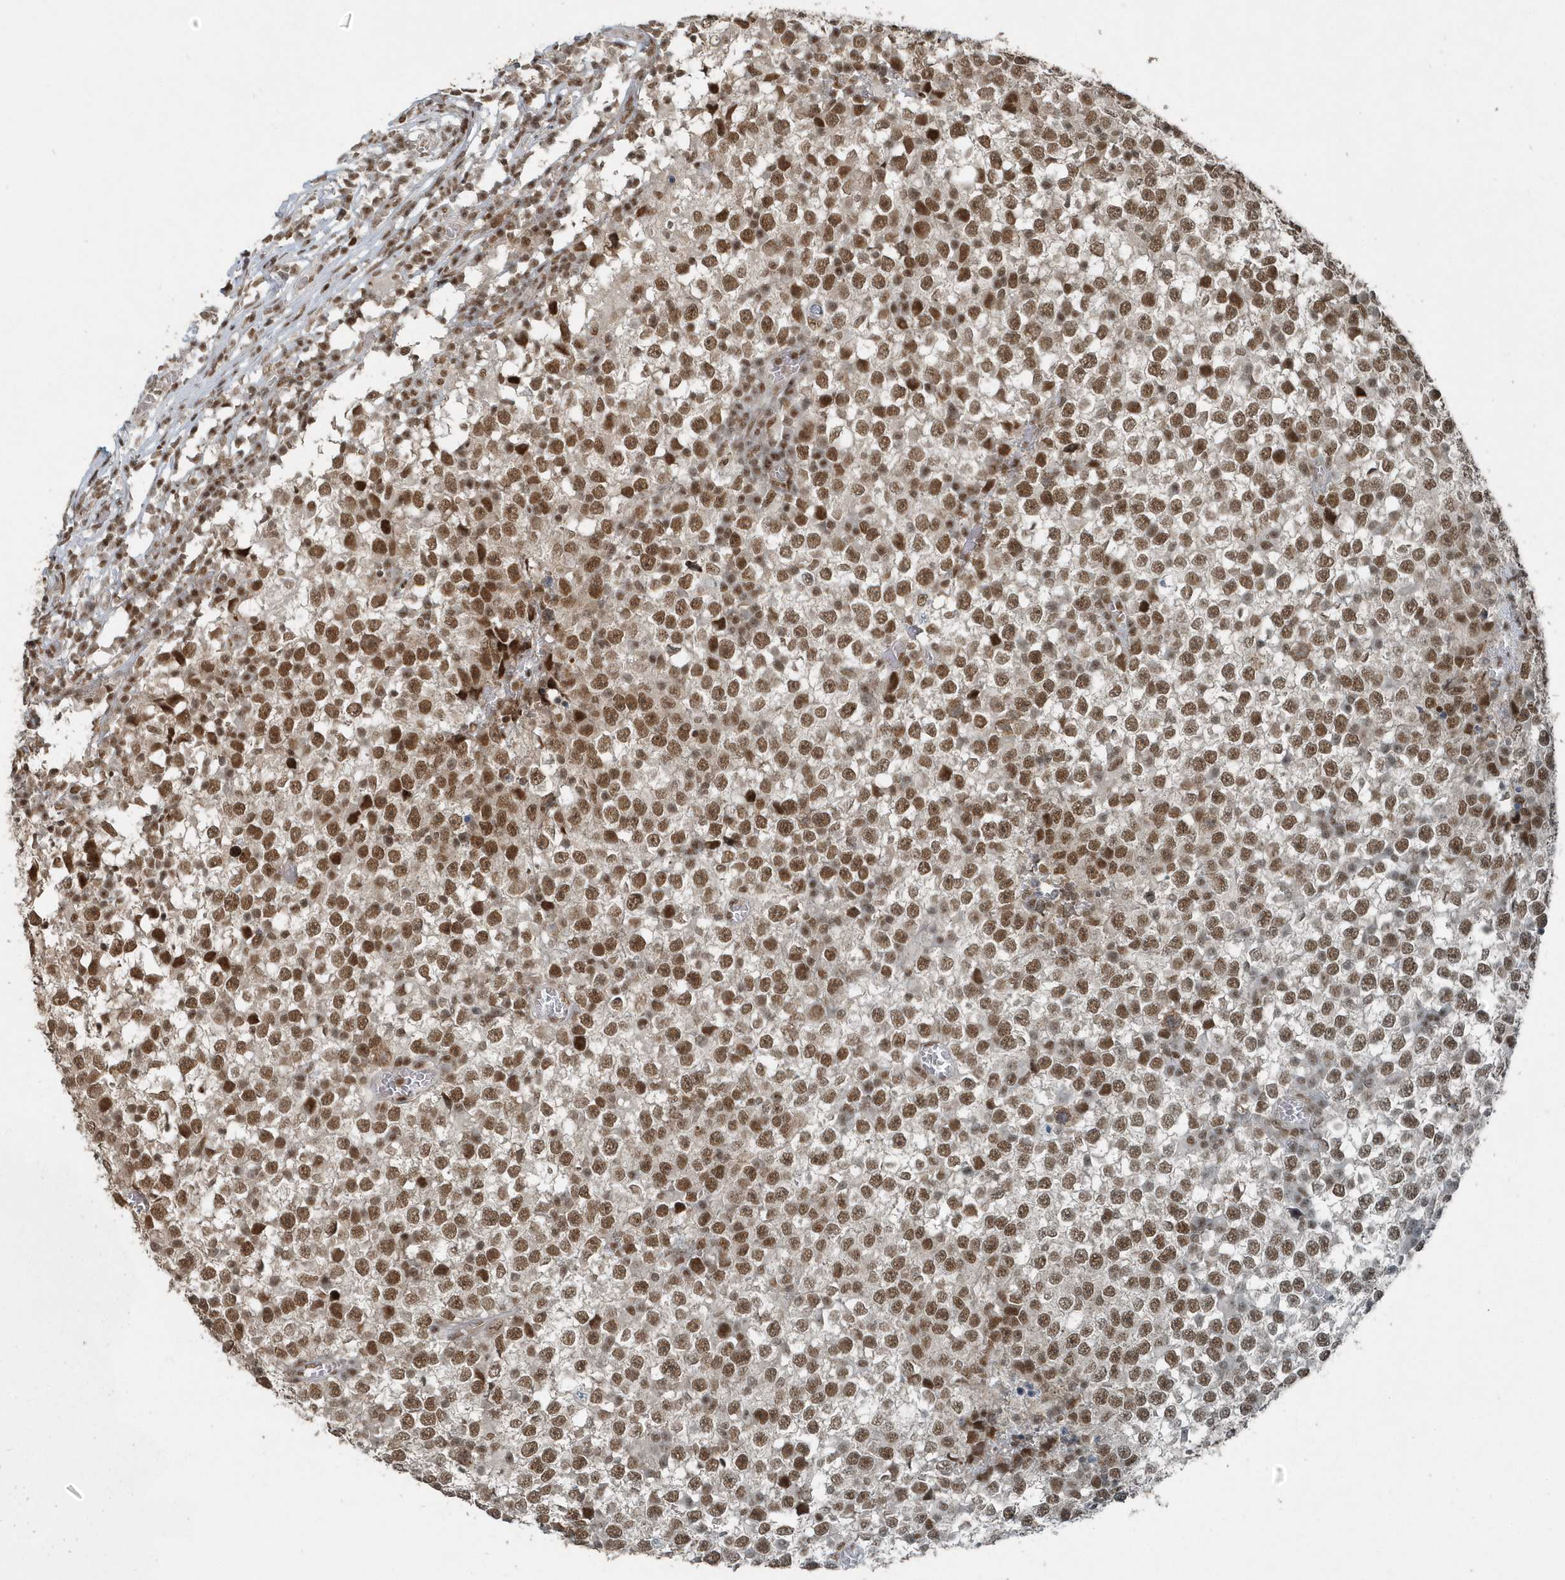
{"staining": {"intensity": "moderate", "quantity": ">75%", "location": "nuclear"}, "tissue": "testis cancer", "cell_type": "Tumor cells", "image_type": "cancer", "snomed": [{"axis": "morphology", "description": "Seminoma, NOS"}, {"axis": "topography", "description": "Testis"}], "caption": "IHC staining of testis cancer, which shows medium levels of moderate nuclear staining in approximately >75% of tumor cells indicating moderate nuclear protein expression. The staining was performed using DAB (3,3'-diaminobenzidine) (brown) for protein detection and nuclei were counterstained in hematoxylin (blue).", "gene": "YTHDC1", "patient": {"sex": "male", "age": 65}}